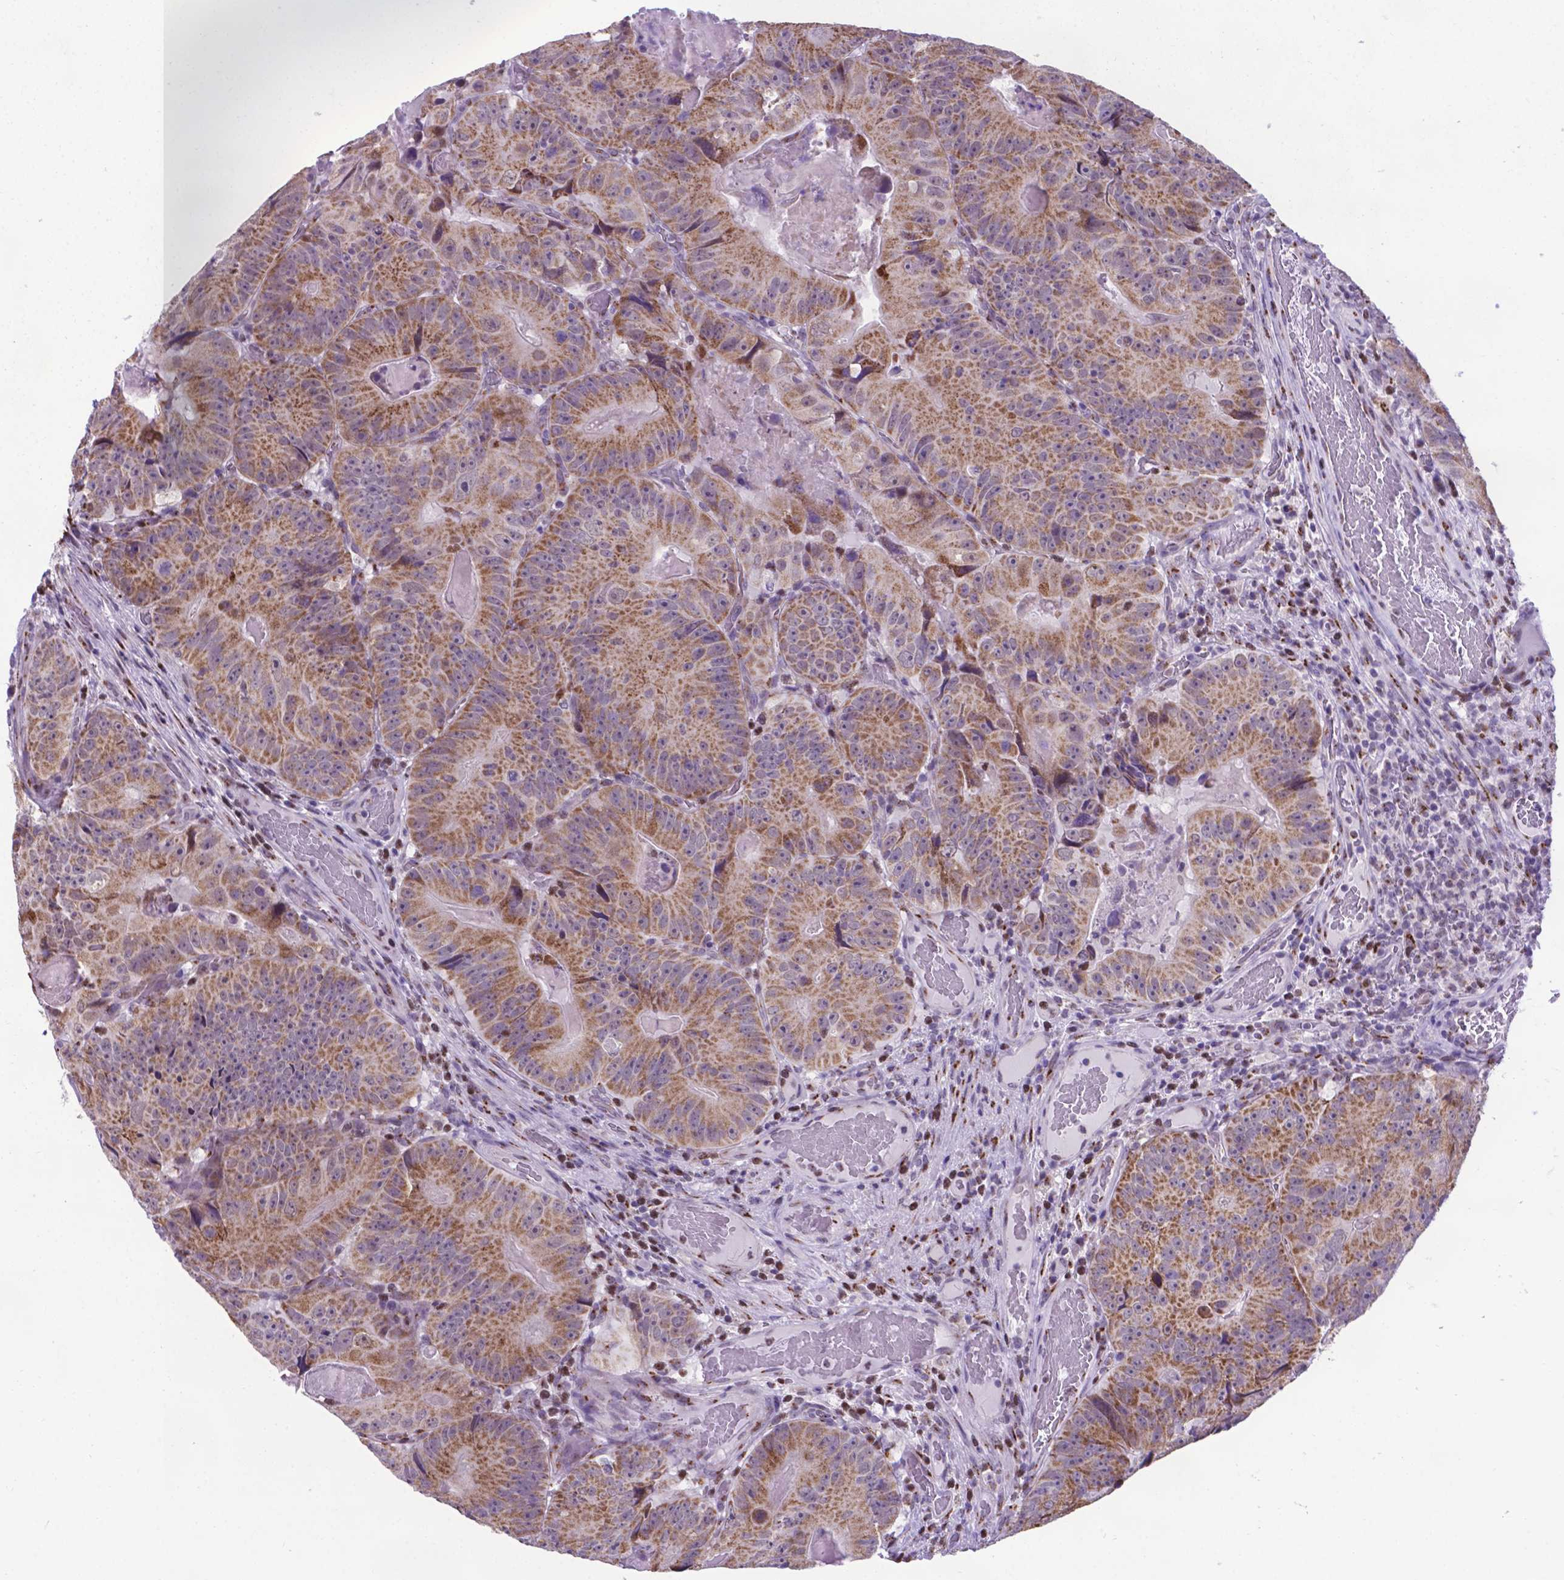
{"staining": {"intensity": "moderate", "quantity": ">75%", "location": "cytoplasmic/membranous"}, "tissue": "colorectal cancer", "cell_type": "Tumor cells", "image_type": "cancer", "snomed": [{"axis": "morphology", "description": "Adenocarcinoma, NOS"}, {"axis": "topography", "description": "Colon"}], "caption": "Human colorectal adenocarcinoma stained with a brown dye demonstrates moderate cytoplasmic/membranous positive staining in approximately >75% of tumor cells.", "gene": "MRPL10", "patient": {"sex": "female", "age": 86}}